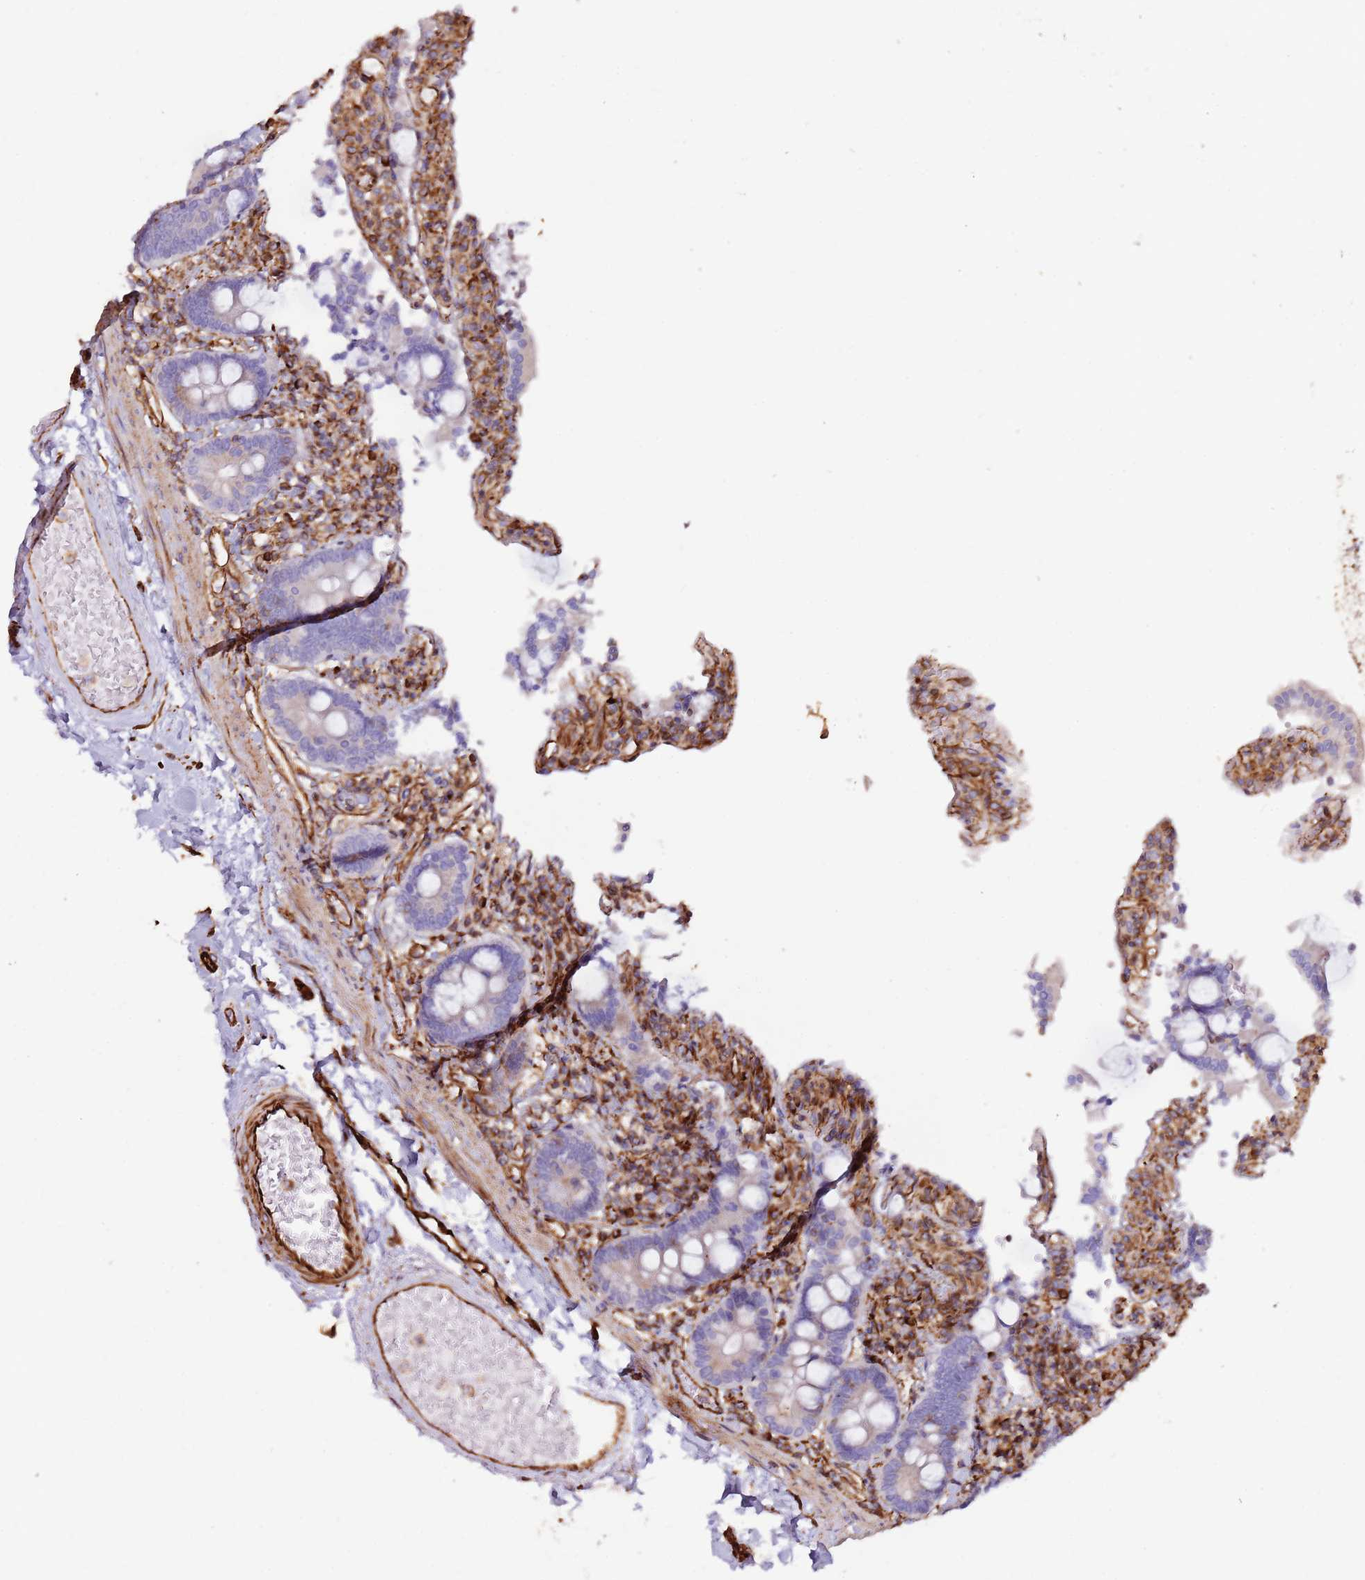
{"staining": {"intensity": "moderate", "quantity": "<25%", "location": "cytoplasmic/membranous"}, "tissue": "duodenum", "cell_type": "Glandular cells", "image_type": "normal", "snomed": [{"axis": "morphology", "description": "Normal tissue, NOS"}, {"axis": "topography", "description": "Duodenum"}], "caption": "Normal duodenum displays moderate cytoplasmic/membranous staining in about <25% of glandular cells.", "gene": "MRGPRE", "patient": {"sex": "male", "age": 55}}